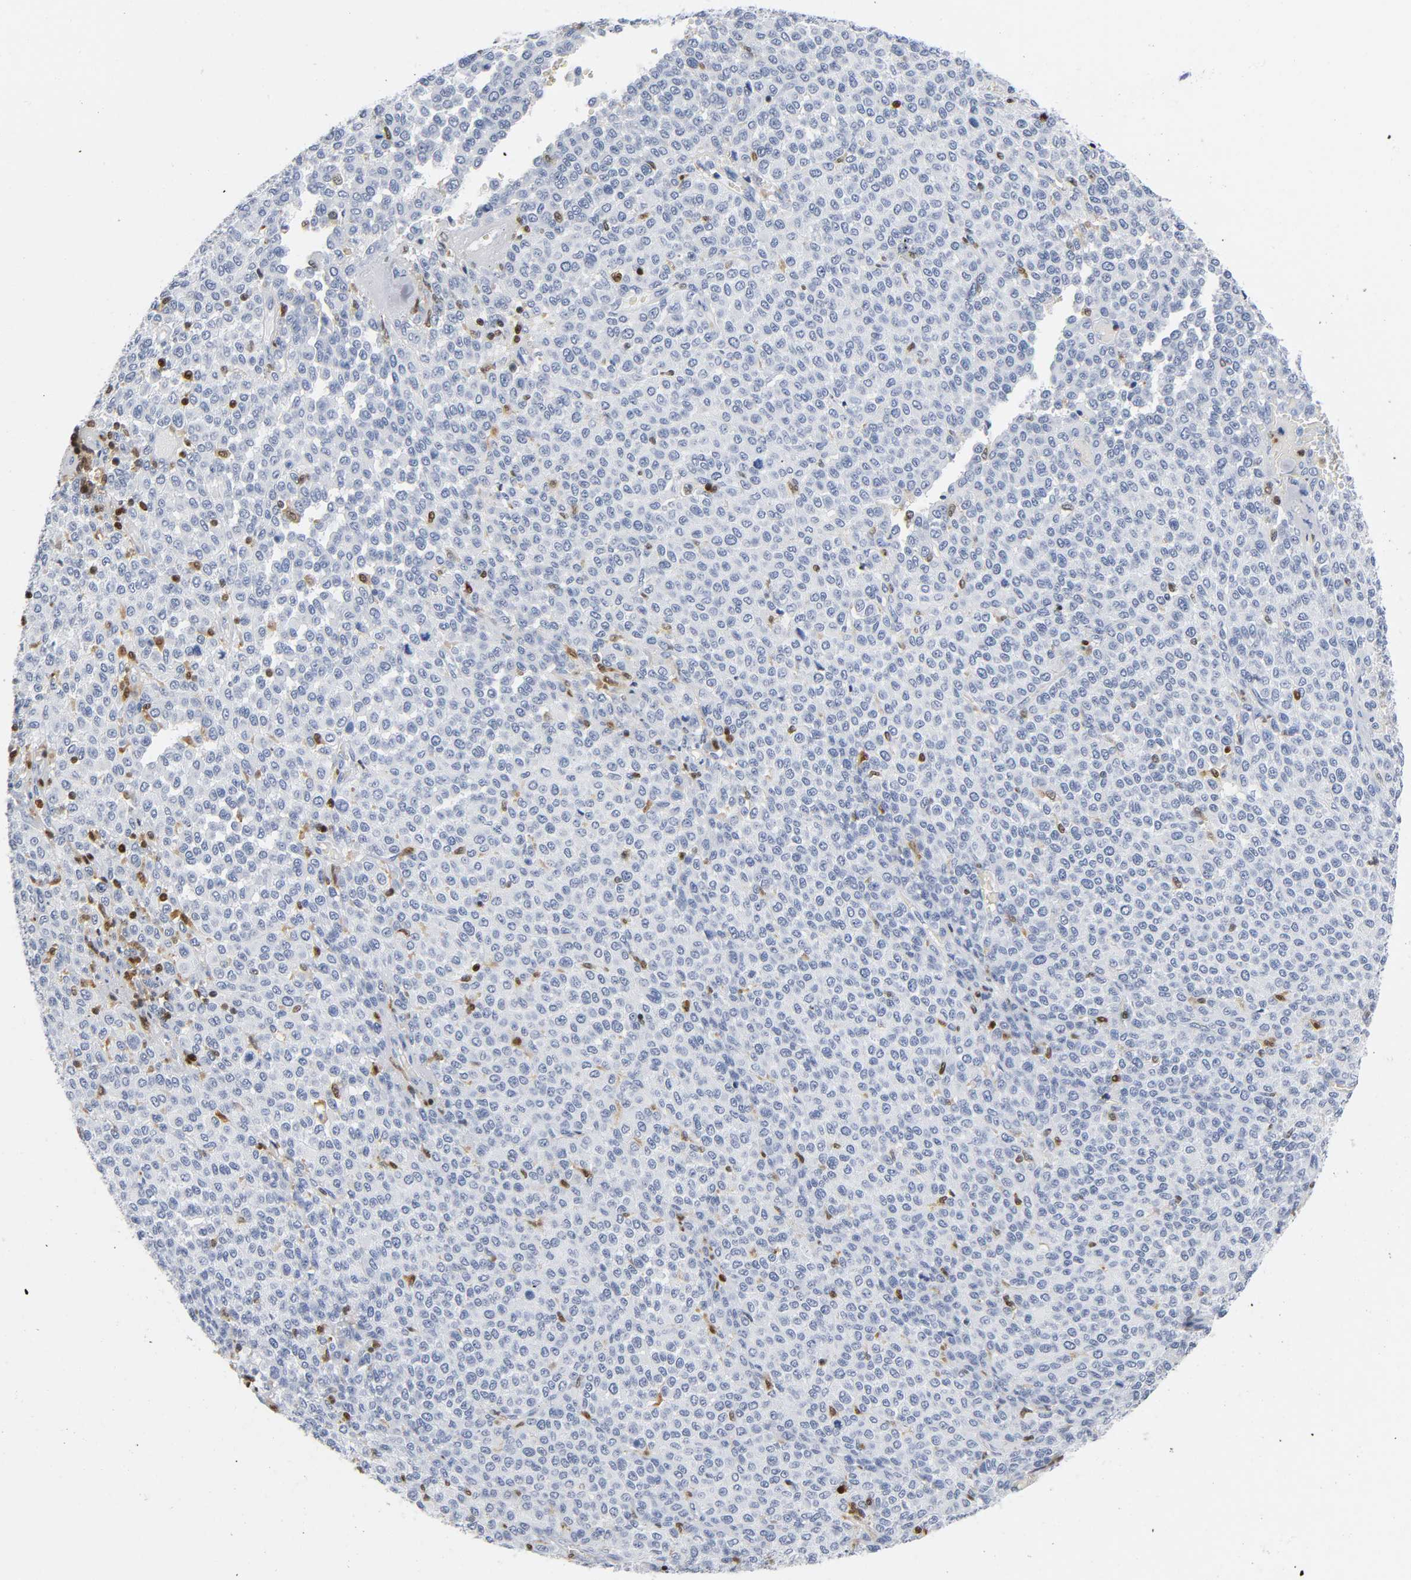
{"staining": {"intensity": "negative", "quantity": "none", "location": "none"}, "tissue": "melanoma", "cell_type": "Tumor cells", "image_type": "cancer", "snomed": [{"axis": "morphology", "description": "Malignant melanoma, Metastatic site"}, {"axis": "topography", "description": "Pancreas"}], "caption": "A high-resolution image shows IHC staining of melanoma, which displays no significant expression in tumor cells.", "gene": "DOK2", "patient": {"sex": "female", "age": 30}}